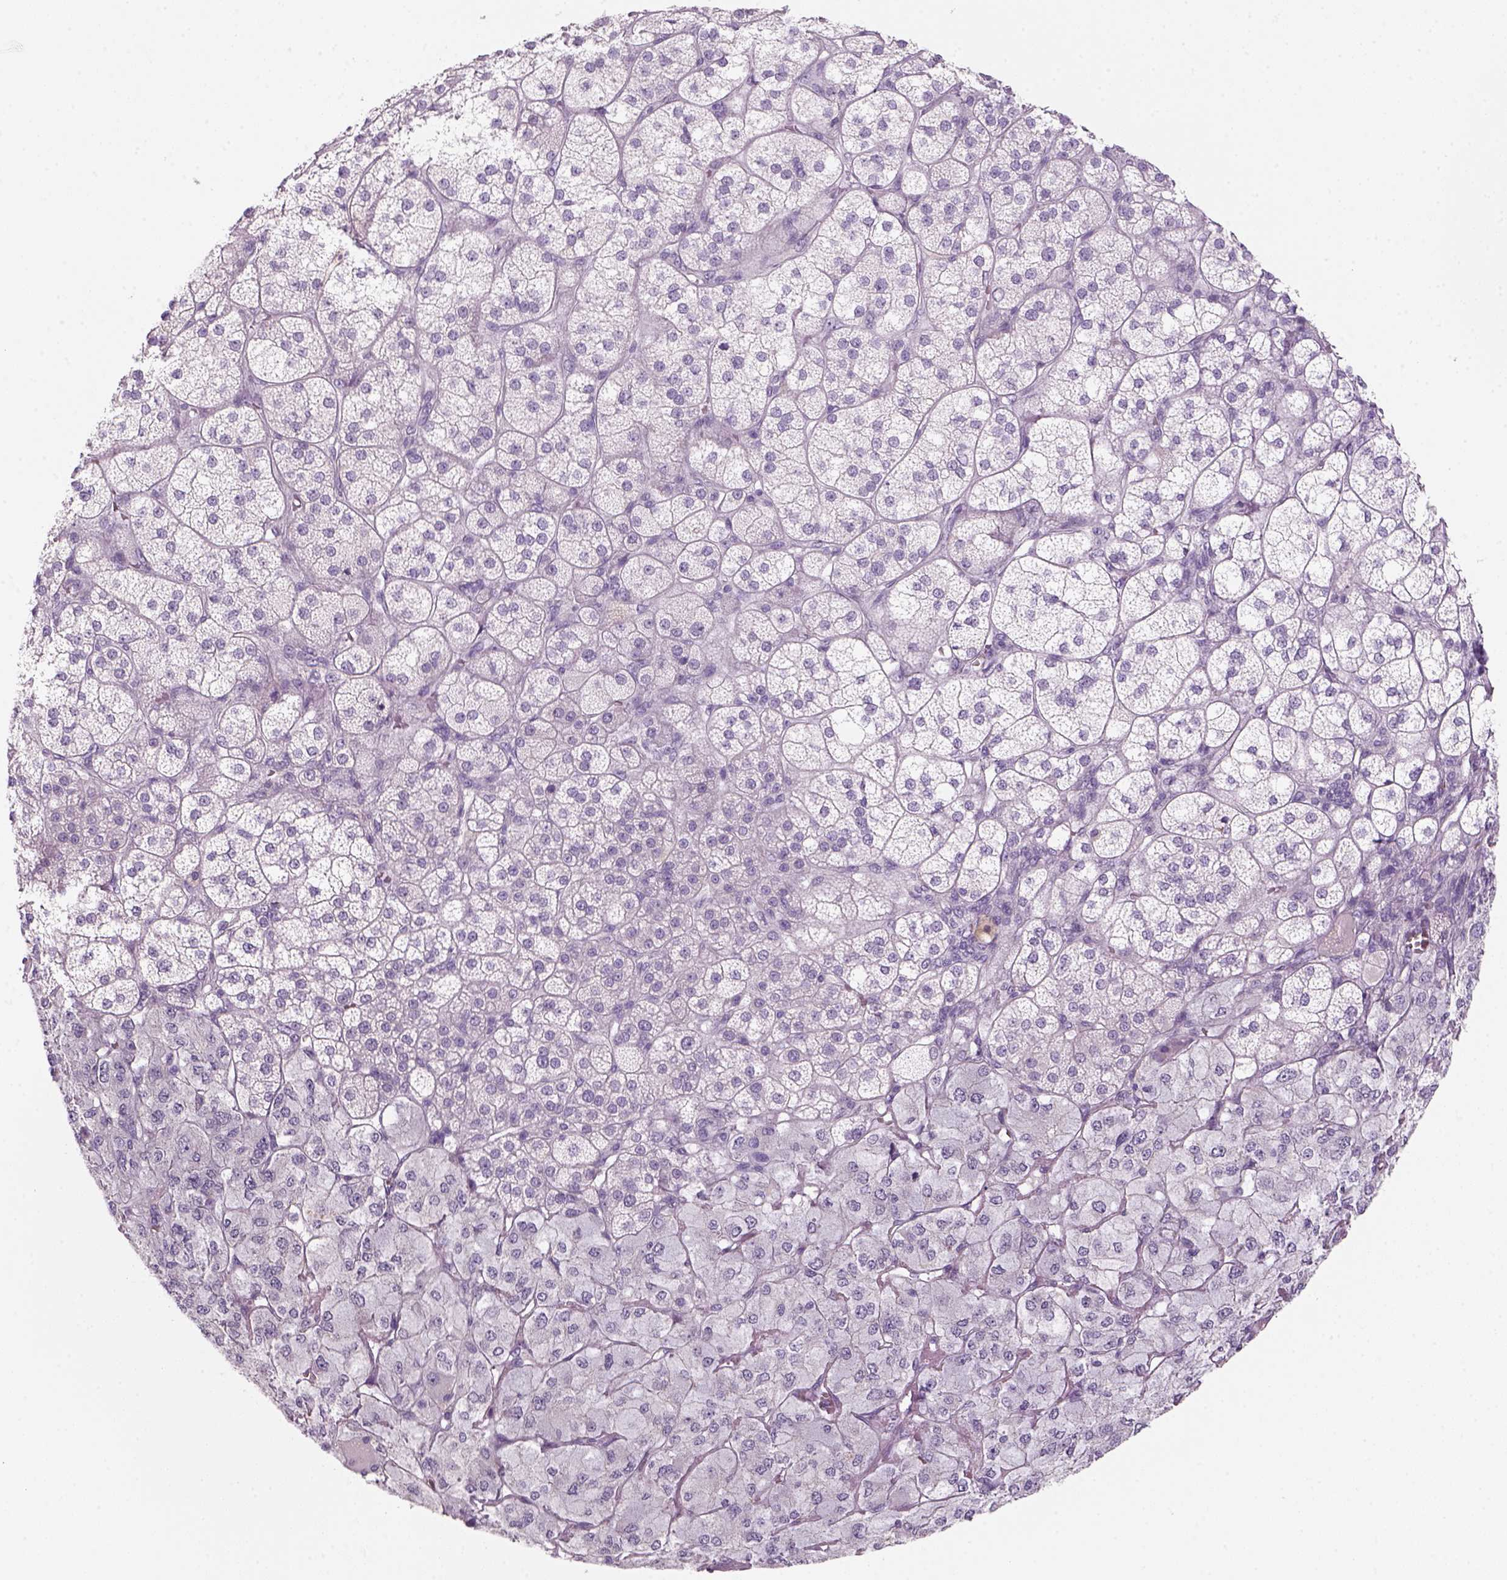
{"staining": {"intensity": "negative", "quantity": "none", "location": "none"}, "tissue": "adrenal gland", "cell_type": "Glandular cells", "image_type": "normal", "snomed": [{"axis": "morphology", "description": "Normal tissue, NOS"}, {"axis": "topography", "description": "Adrenal gland"}], "caption": "A histopathology image of adrenal gland stained for a protein exhibits no brown staining in glandular cells.", "gene": "KRT25", "patient": {"sex": "female", "age": 60}}